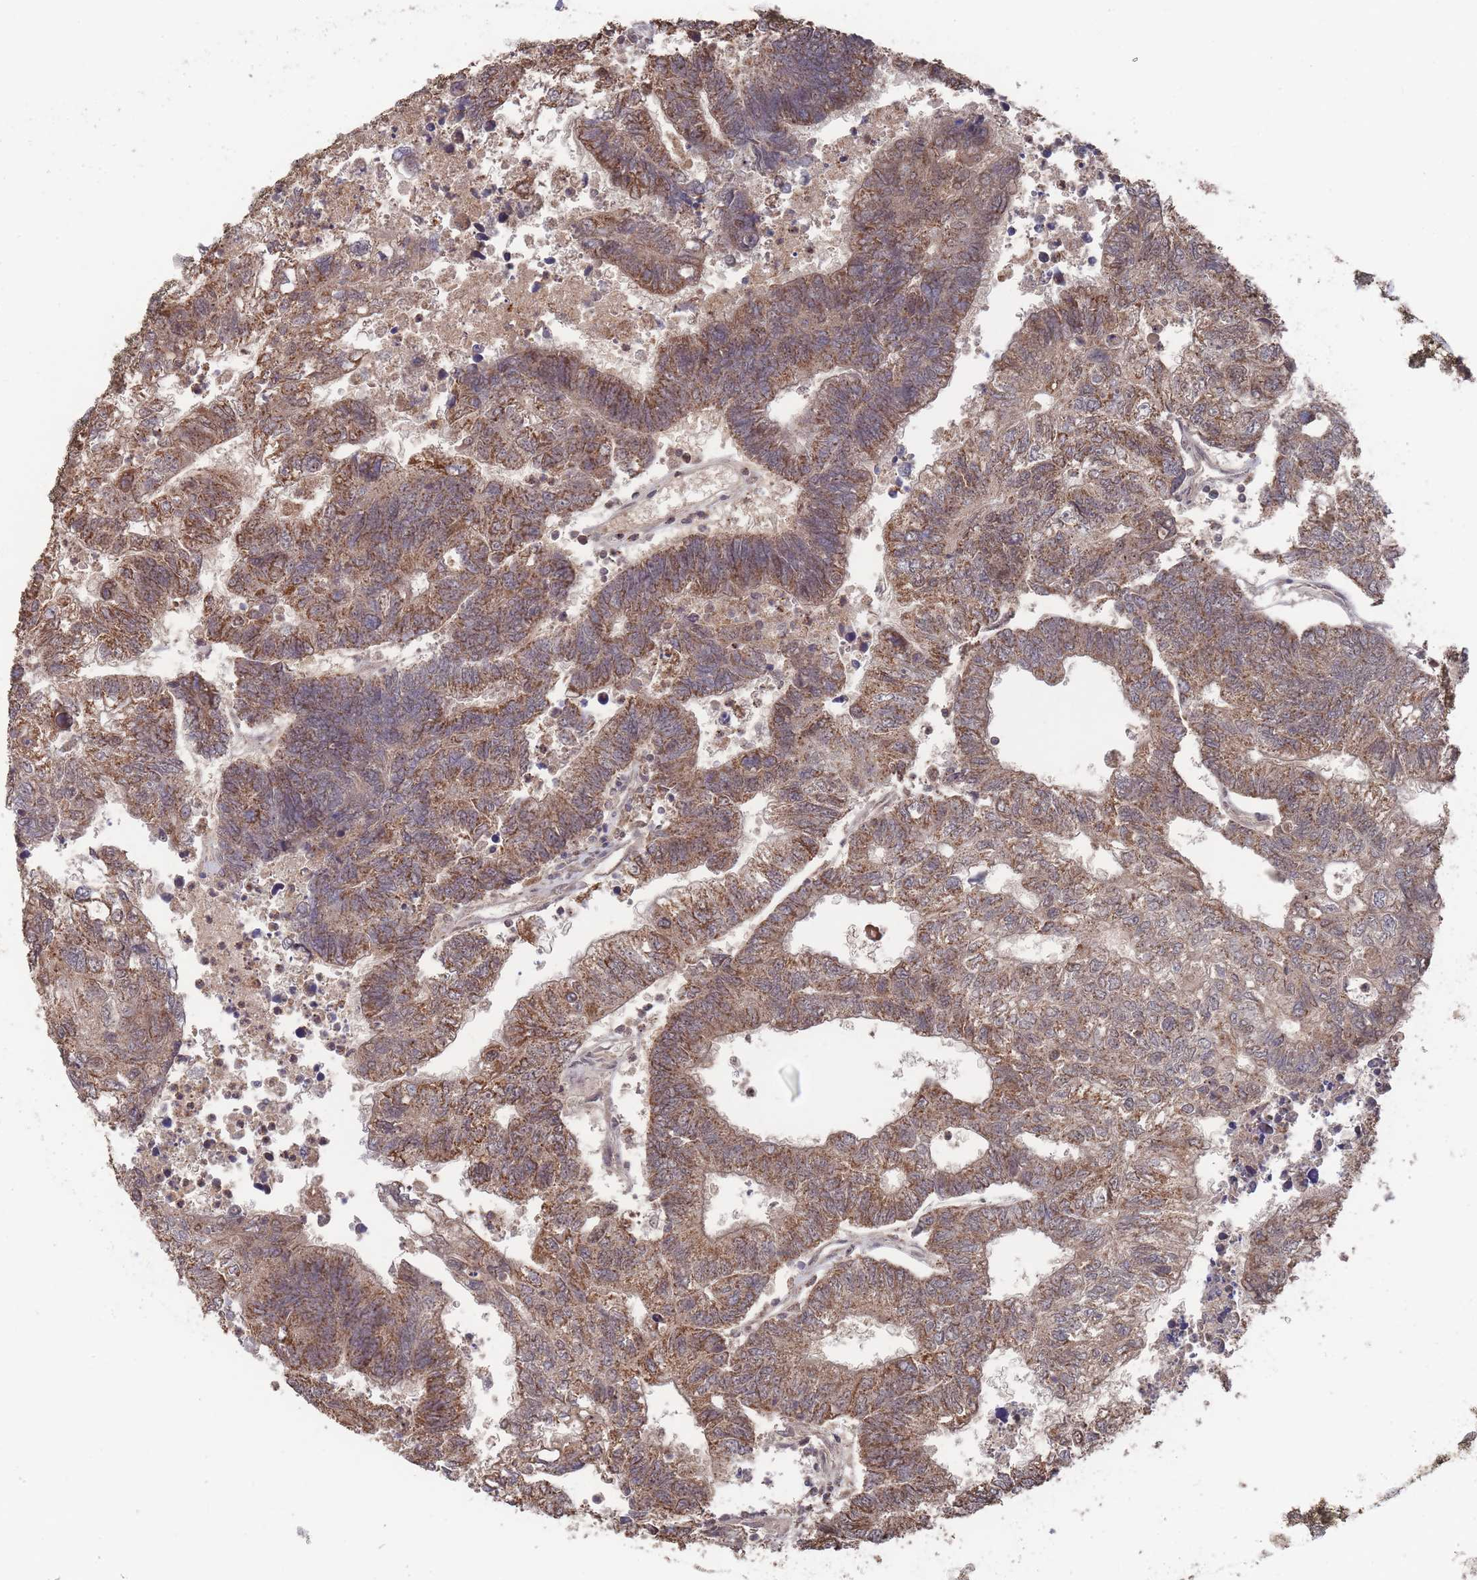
{"staining": {"intensity": "moderate", "quantity": ">75%", "location": "cytoplasmic/membranous"}, "tissue": "colorectal cancer", "cell_type": "Tumor cells", "image_type": "cancer", "snomed": [{"axis": "morphology", "description": "Adenocarcinoma, NOS"}, {"axis": "topography", "description": "Colon"}], "caption": "This is a micrograph of IHC staining of colorectal cancer, which shows moderate expression in the cytoplasmic/membranous of tumor cells.", "gene": "SF3B1", "patient": {"sex": "female", "age": 48}}